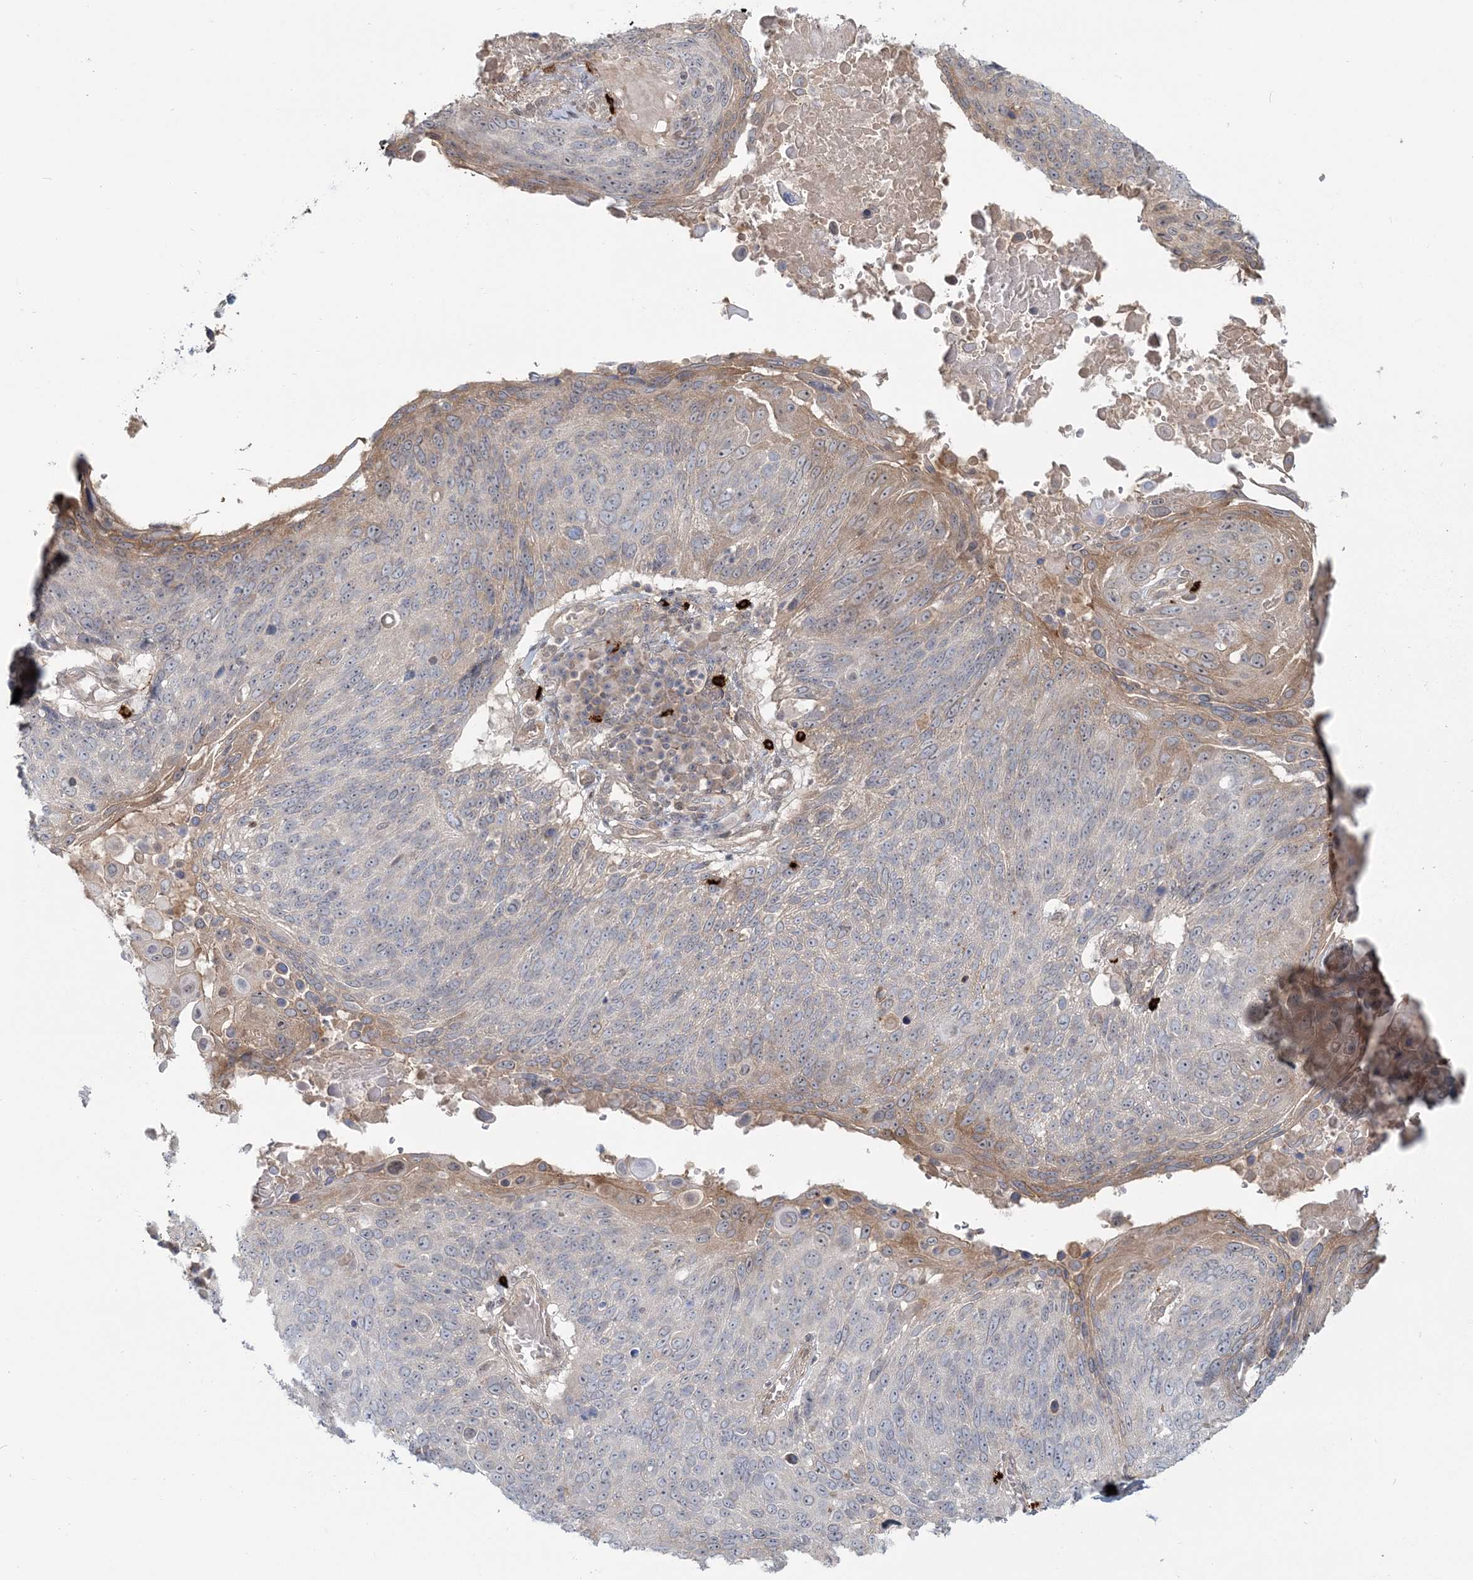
{"staining": {"intensity": "moderate", "quantity": "25%-75%", "location": "cytoplasmic/membranous"}, "tissue": "lung cancer", "cell_type": "Tumor cells", "image_type": "cancer", "snomed": [{"axis": "morphology", "description": "Squamous cell carcinoma, NOS"}, {"axis": "topography", "description": "Lung"}], "caption": "A medium amount of moderate cytoplasmic/membranous positivity is identified in approximately 25%-75% of tumor cells in lung squamous cell carcinoma tissue. (brown staining indicates protein expression, while blue staining denotes nuclei).", "gene": "SH3PXD2A", "patient": {"sex": "male", "age": 66}}